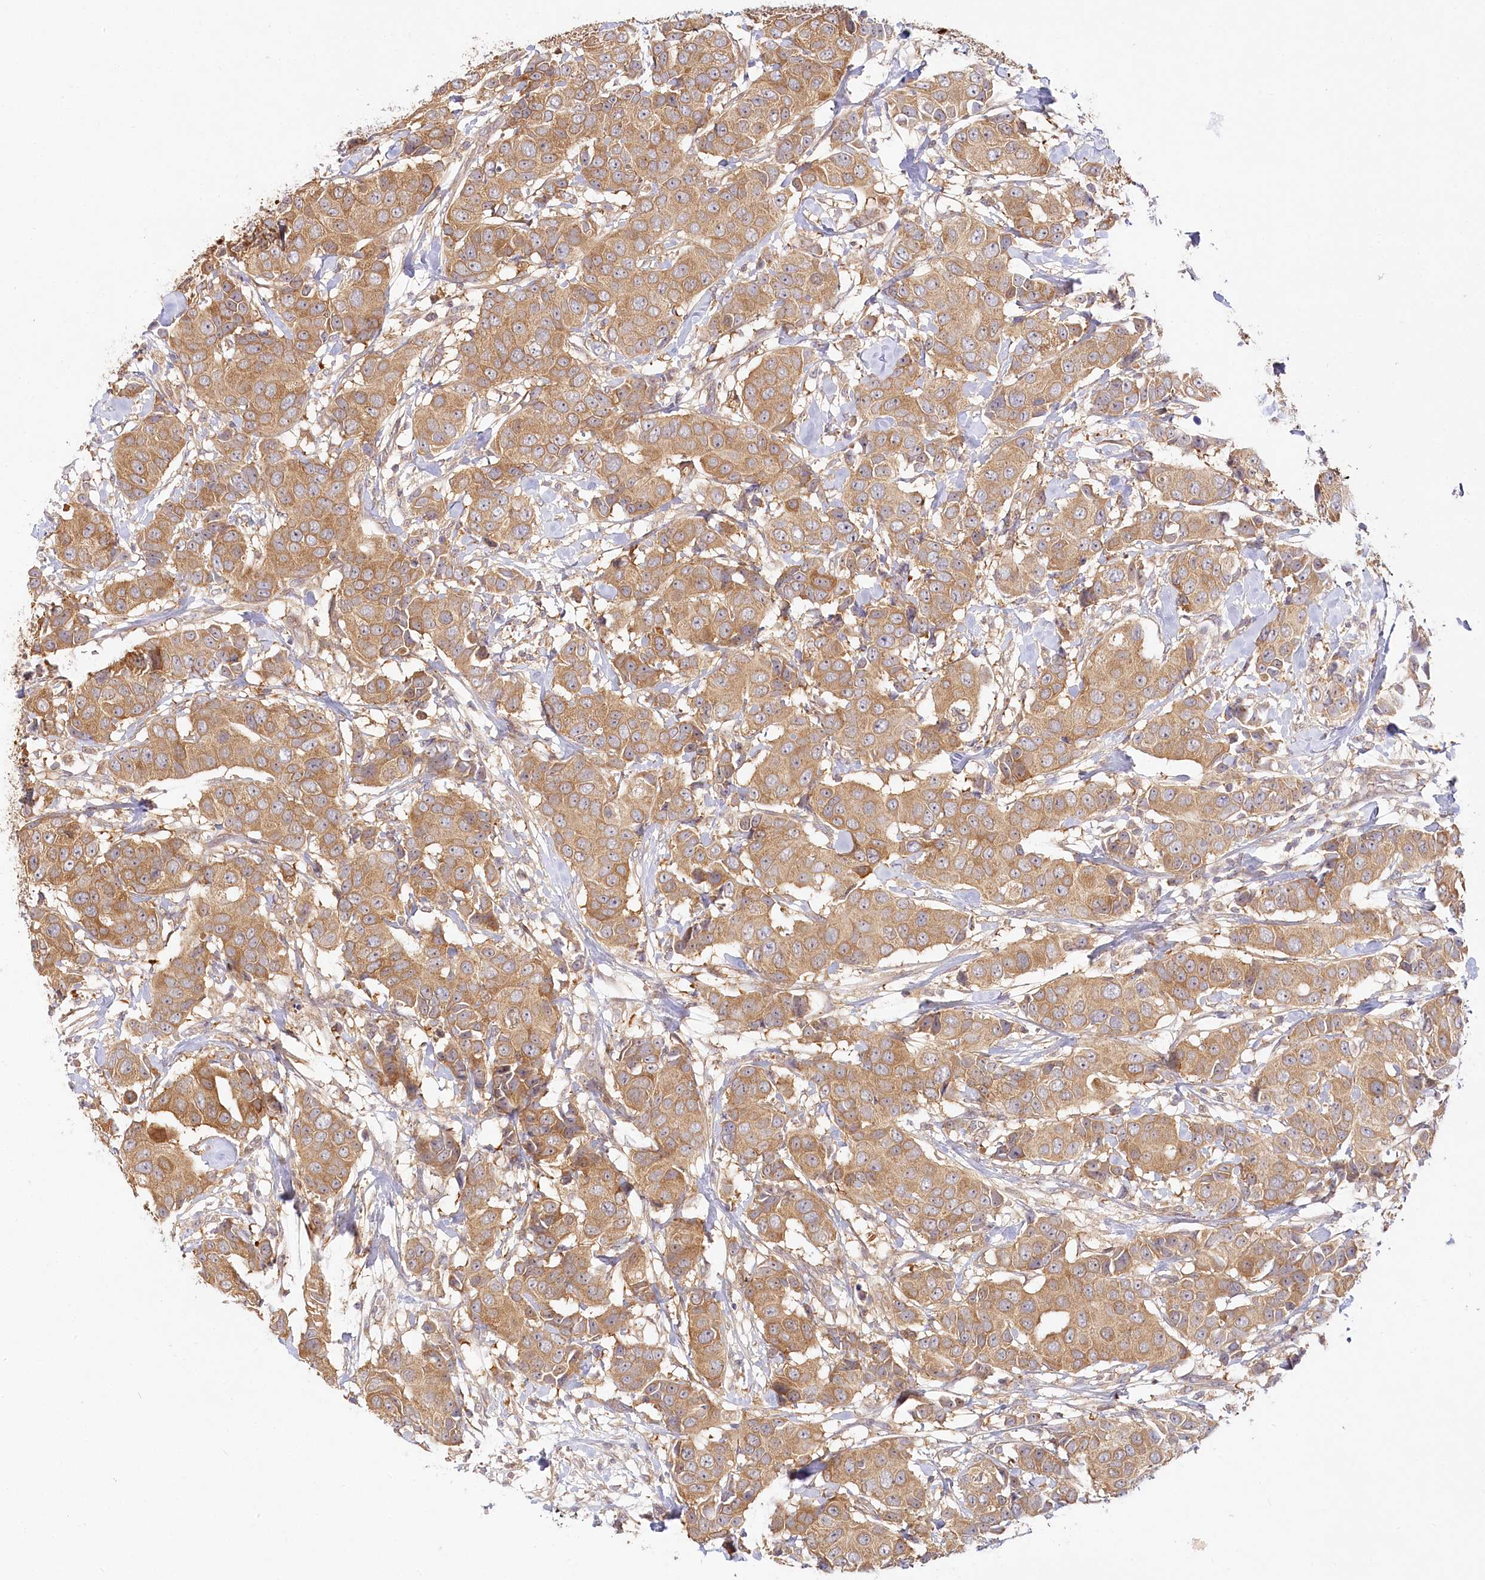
{"staining": {"intensity": "moderate", "quantity": ">75%", "location": "cytoplasmic/membranous"}, "tissue": "breast cancer", "cell_type": "Tumor cells", "image_type": "cancer", "snomed": [{"axis": "morphology", "description": "Normal tissue, NOS"}, {"axis": "morphology", "description": "Duct carcinoma"}, {"axis": "topography", "description": "Breast"}], "caption": "Human breast infiltrating ductal carcinoma stained with a brown dye demonstrates moderate cytoplasmic/membranous positive positivity in approximately >75% of tumor cells.", "gene": "INPP4B", "patient": {"sex": "female", "age": 39}}